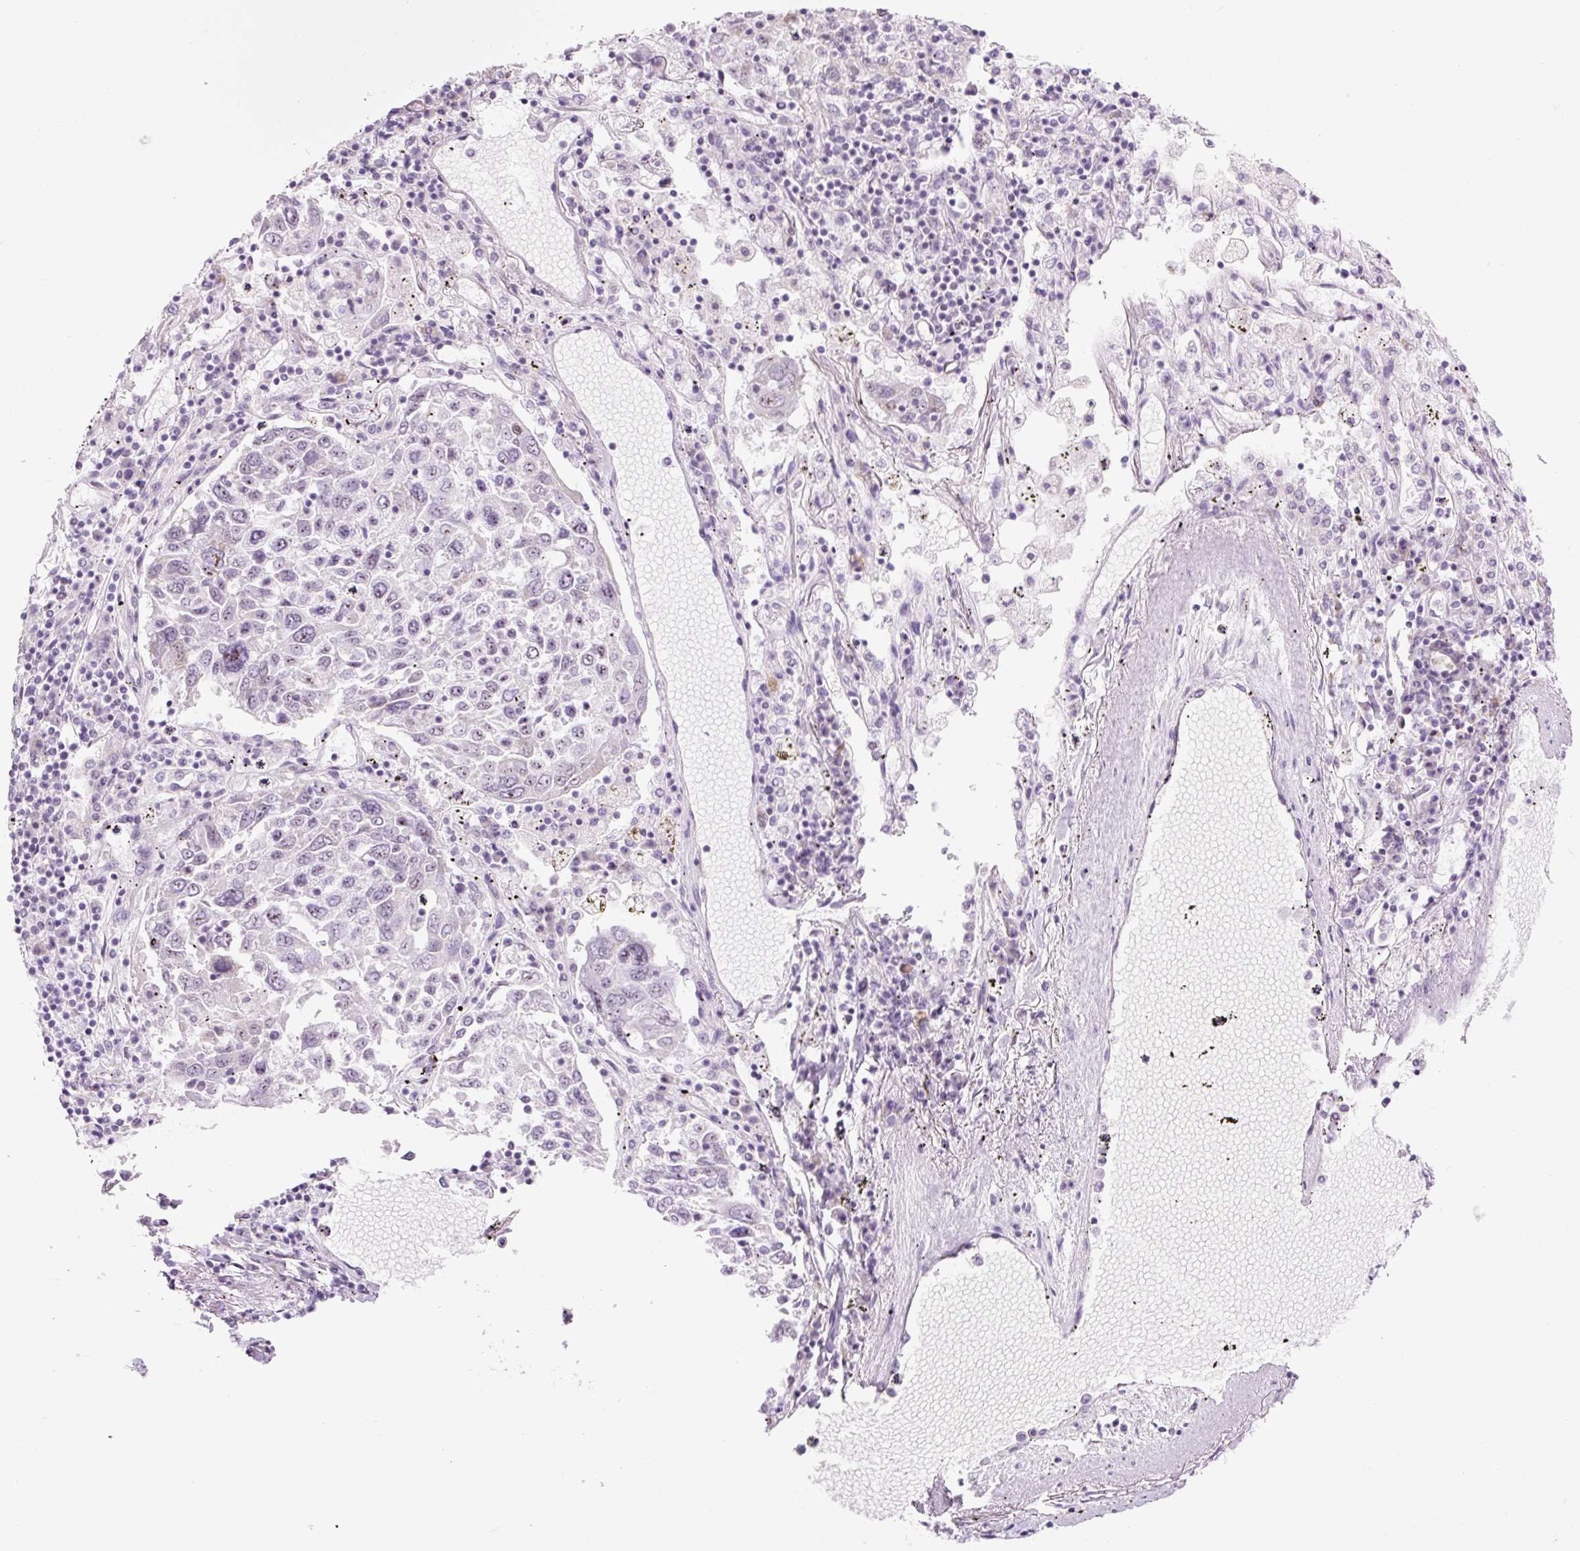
{"staining": {"intensity": "negative", "quantity": "none", "location": "none"}, "tissue": "lung cancer", "cell_type": "Tumor cells", "image_type": "cancer", "snomed": [{"axis": "morphology", "description": "Squamous cell carcinoma, NOS"}, {"axis": "topography", "description": "Lung"}], "caption": "Immunohistochemistry of lung cancer (squamous cell carcinoma) shows no expression in tumor cells.", "gene": "RRS1", "patient": {"sex": "male", "age": 65}}